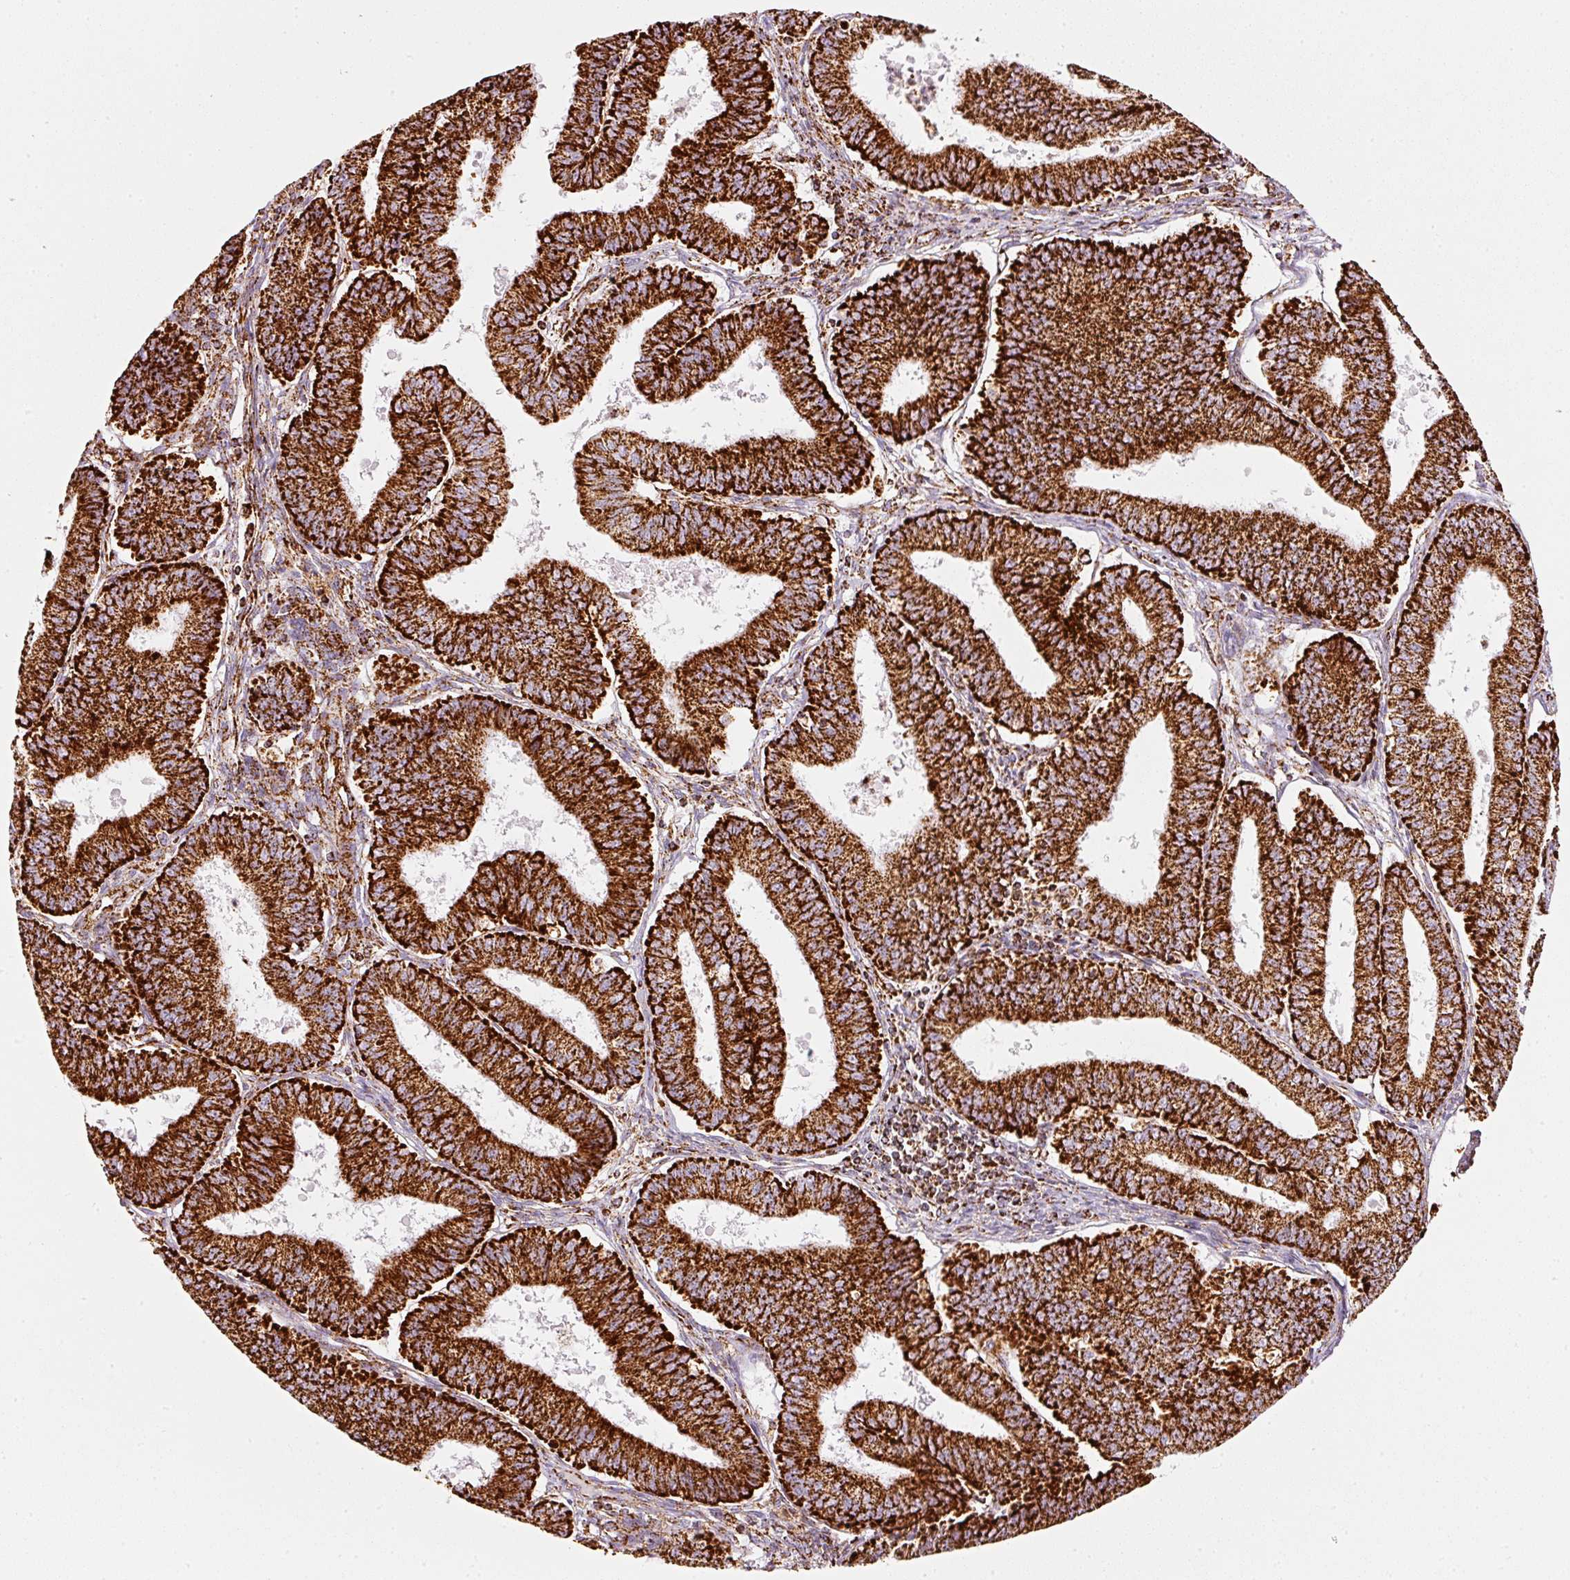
{"staining": {"intensity": "strong", "quantity": ">75%", "location": "cytoplasmic/membranous"}, "tissue": "endometrial cancer", "cell_type": "Tumor cells", "image_type": "cancer", "snomed": [{"axis": "morphology", "description": "Adenocarcinoma, NOS"}, {"axis": "topography", "description": "Endometrium"}], "caption": "Immunohistochemical staining of human endometrial cancer (adenocarcinoma) demonstrates high levels of strong cytoplasmic/membranous staining in approximately >75% of tumor cells.", "gene": "MT-CO2", "patient": {"sex": "female", "age": 73}}